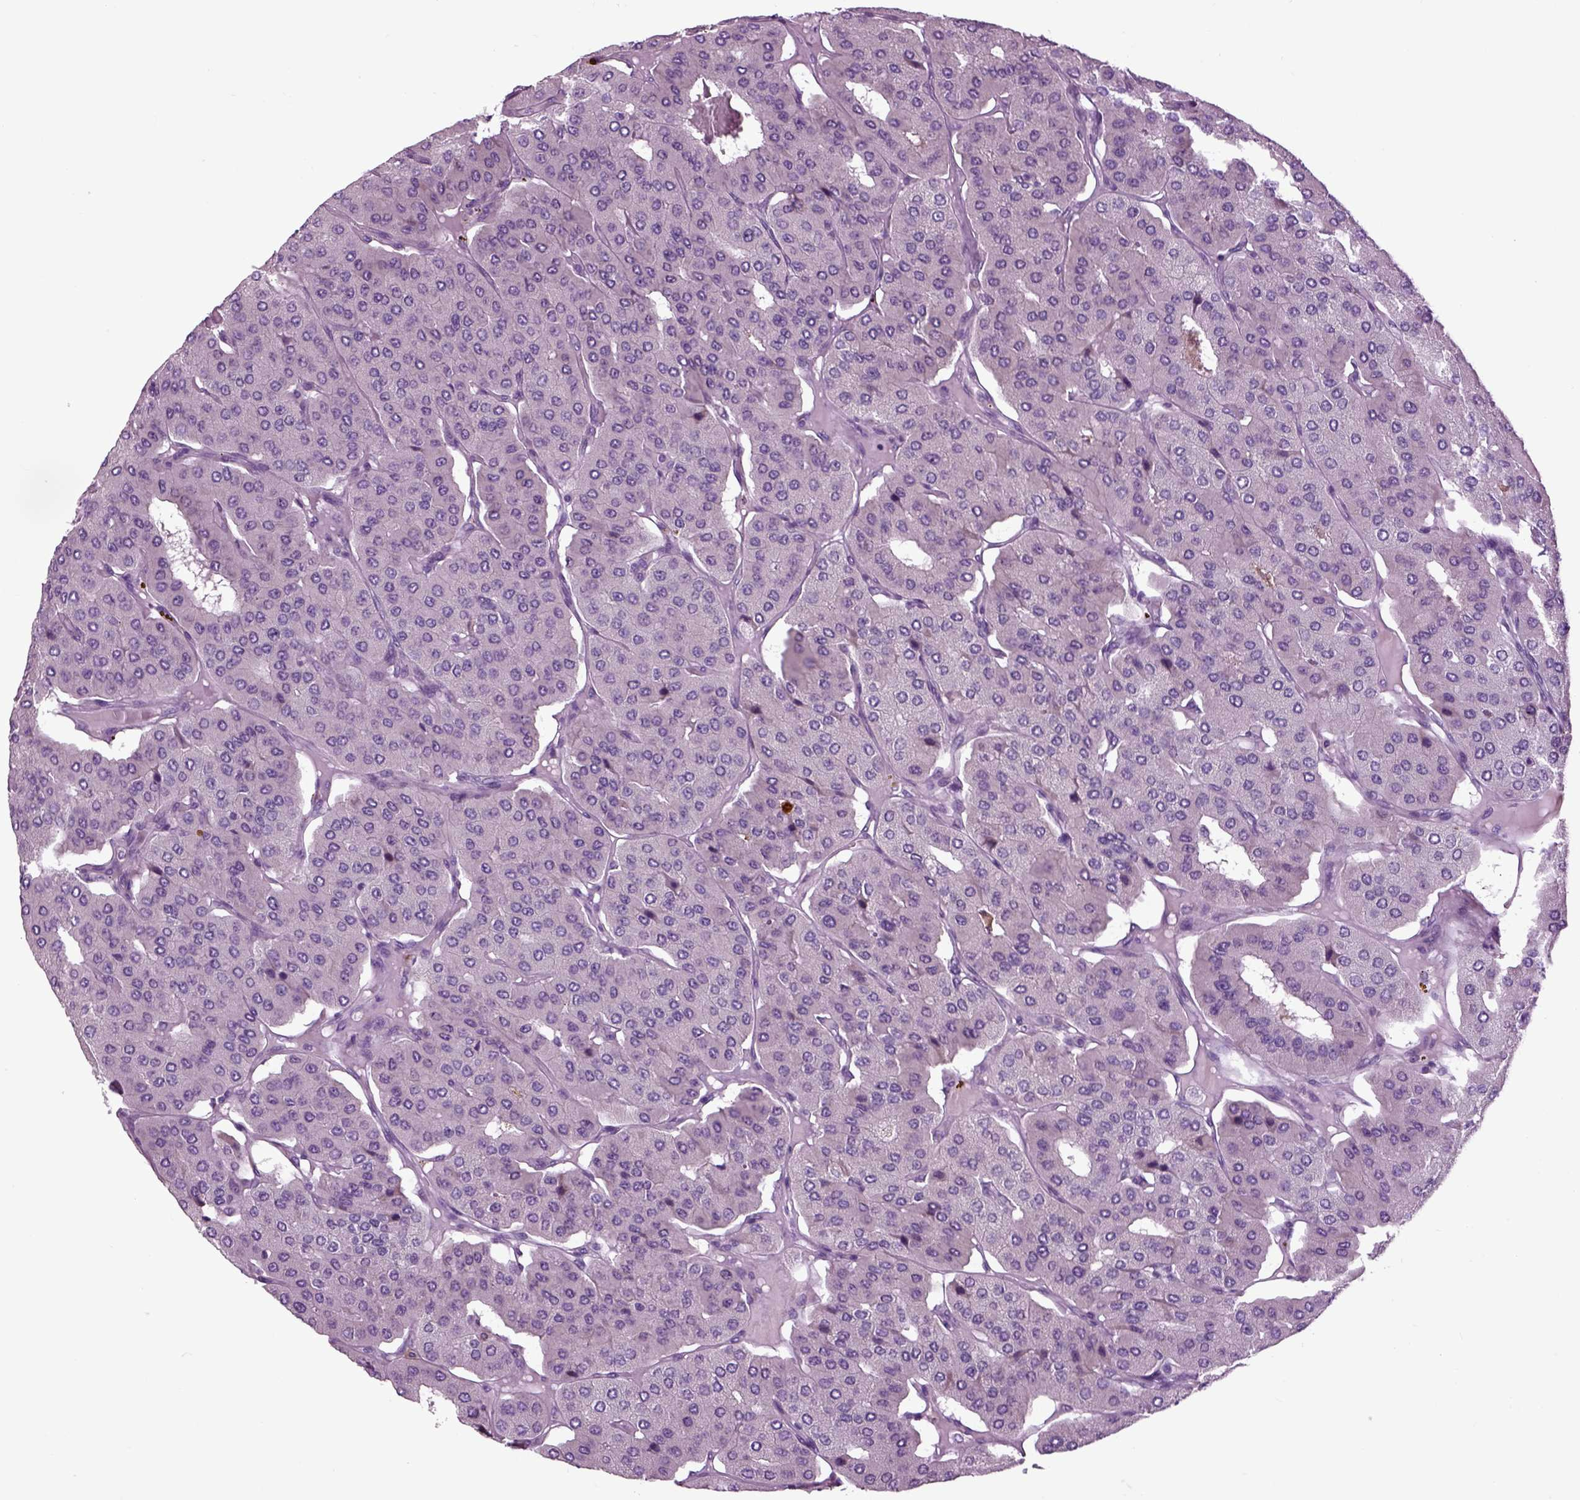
{"staining": {"intensity": "negative", "quantity": "none", "location": "none"}, "tissue": "parathyroid gland", "cell_type": "Glandular cells", "image_type": "normal", "snomed": [{"axis": "morphology", "description": "Normal tissue, NOS"}, {"axis": "morphology", "description": "Adenoma, NOS"}, {"axis": "topography", "description": "Parathyroid gland"}], "caption": "Photomicrograph shows no significant protein expression in glandular cells of unremarkable parathyroid gland.", "gene": "ARHGAP11A", "patient": {"sex": "female", "age": 86}}